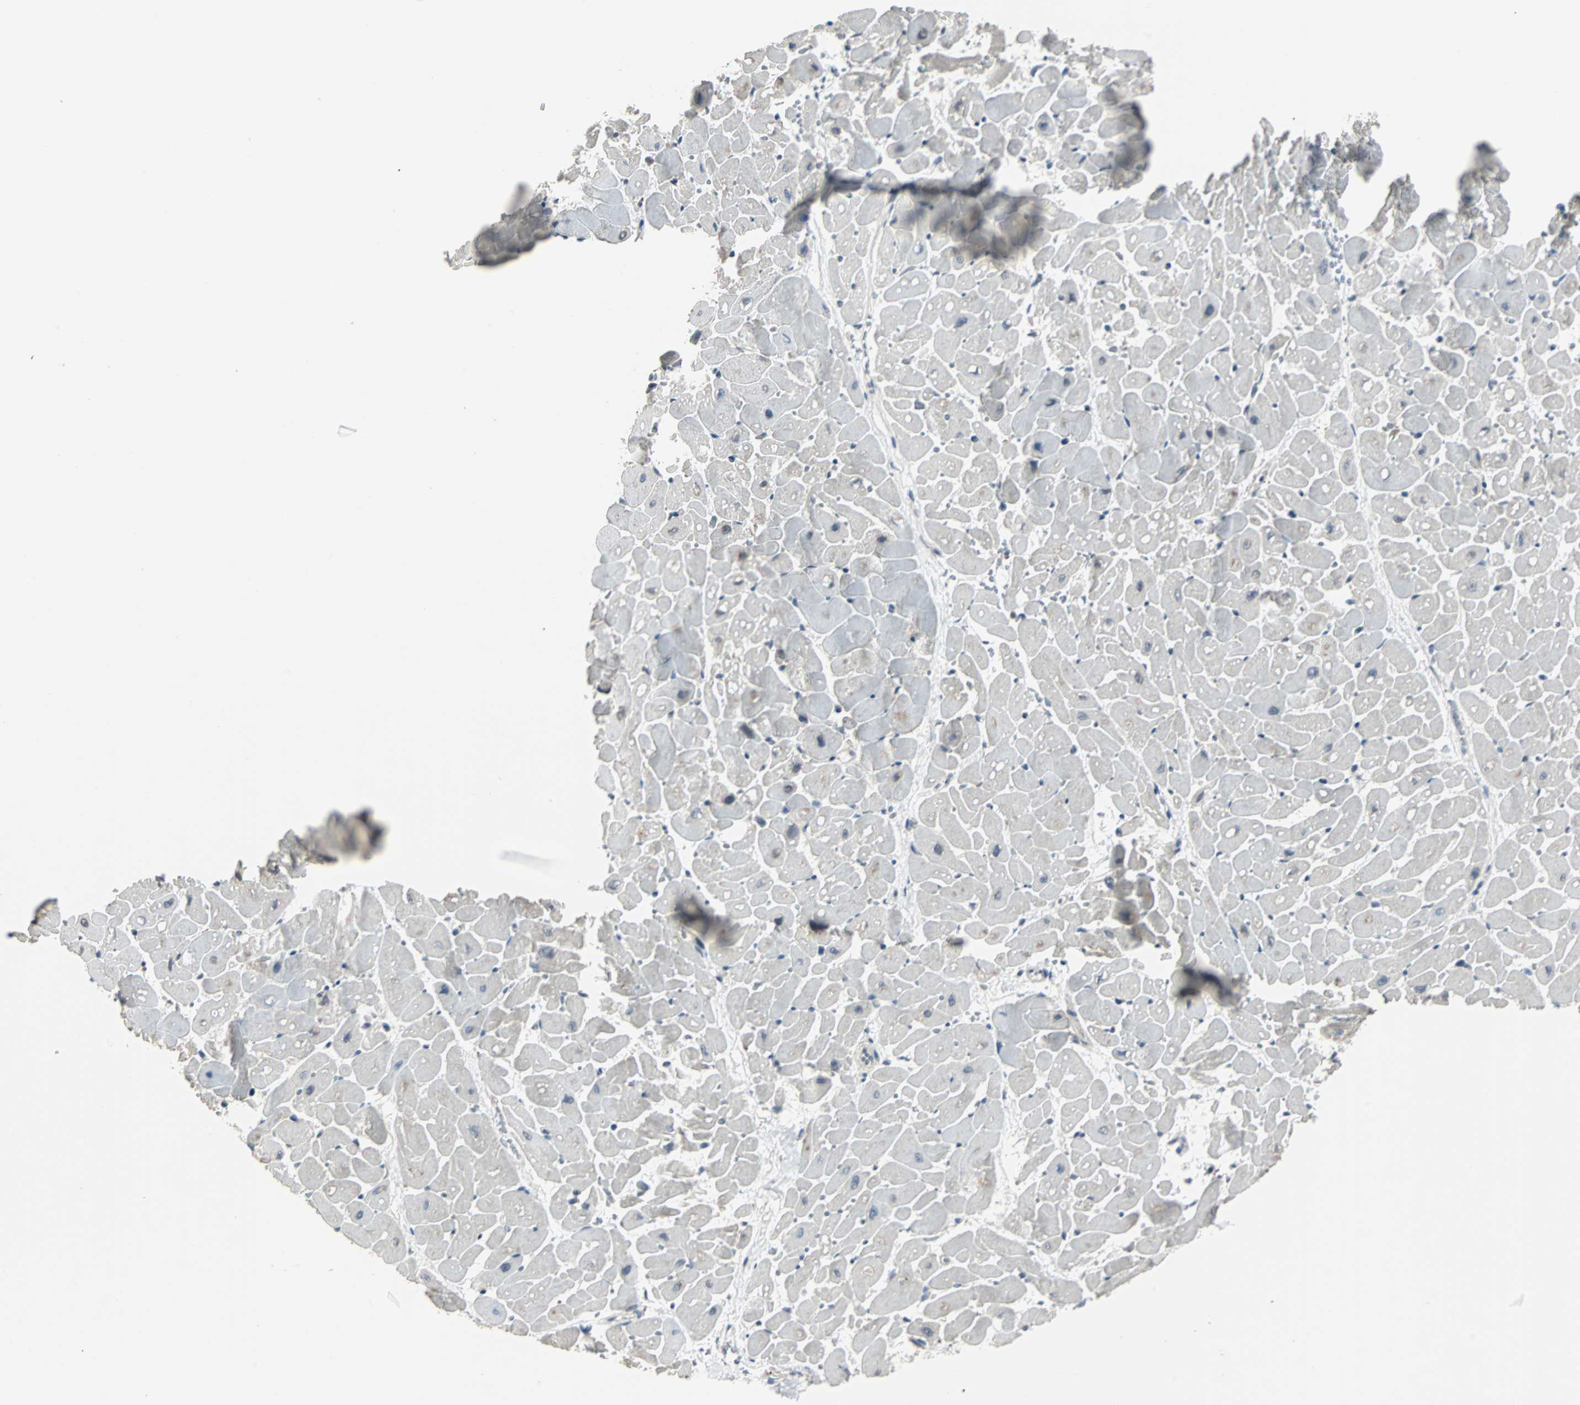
{"staining": {"intensity": "negative", "quantity": "none", "location": "none"}, "tissue": "heart muscle", "cell_type": "Cardiomyocytes", "image_type": "normal", "snomed": [{"axis": "morphology", "description": "Normal tissue, NOS"}, {"axis": "topography", "description": "Heart"}], "caption": "IHC of unremarkable heart muscle displays no positivity in cardiomyocytes.", "gene": "TERF2IP", "patient": {"sex": "female", "age": 19}}